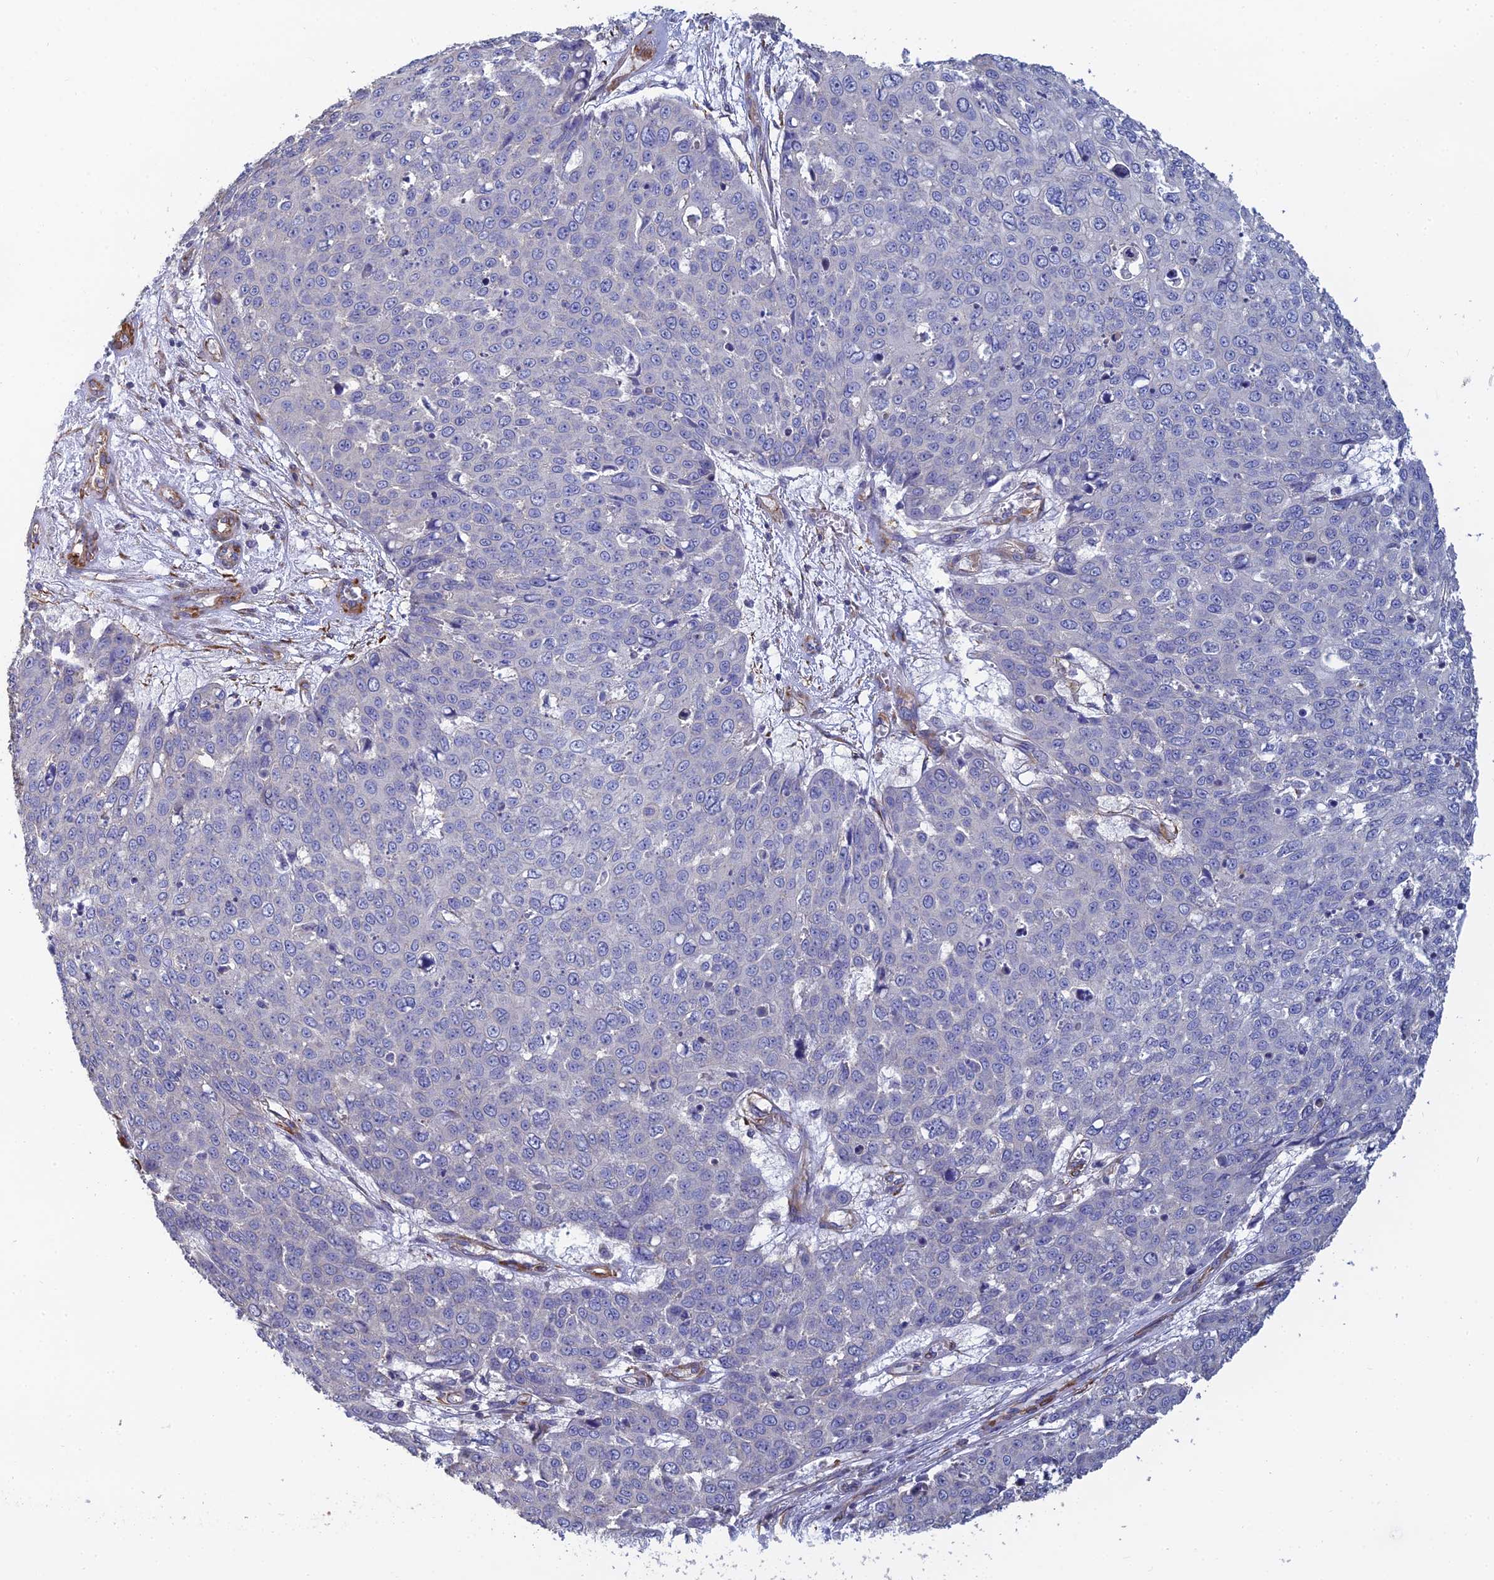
{"staining": {"intensity": "negative", "quantity": "none", "location": "none"}, "tissue": "skin cancer", "cell_type": "Tumor cells", "image_type": "cancer", "snomed": [{"axis": "morphology", "description": "Squamous cell carcinoma, NOS"}, {"axis": "topography", "description": "Skin"}], "caption": "Image shows no significant protein positivity in tumor cells of skin cancer (squamous cell carcinoma).", "gene": "PCDHA5", "patient": {"sex": "male", "age": 71}}